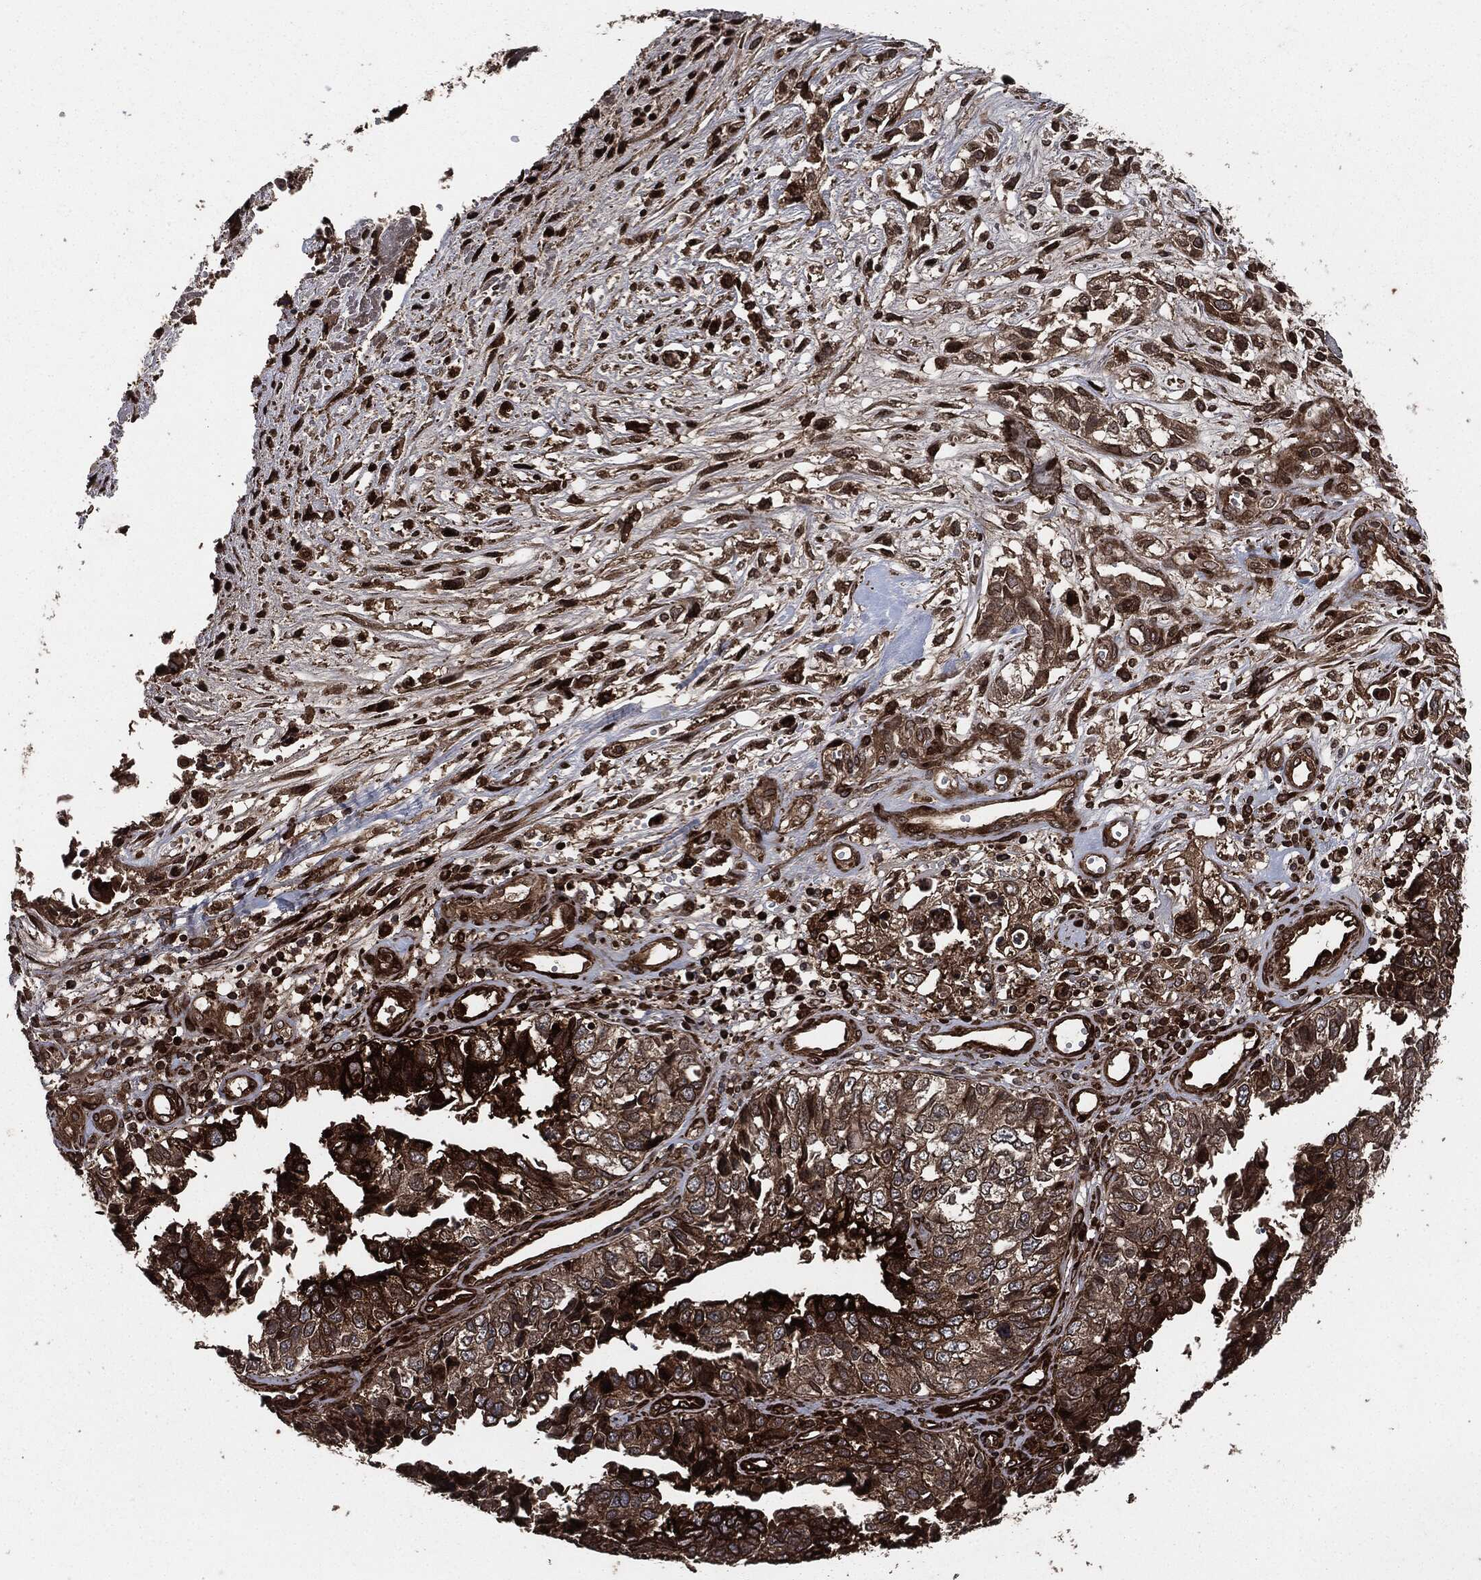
{"staining": {"intensity": "strong", "quantity": "25%-75%", "location": "cytoplasmic/membranous"}, "tissue": "cervical cancer", "cell_type": "Tumor cells", "image_type": "cancer", "snomed": [{"axis": "morphology", "description": "Squamous cell carcinoma, NOS"}, {"axis": "topography", "description": "Cervix"}], "caption": "Tumor cells exhibit high levels of strong cytoplasmic/membranous staining in approximately 25%-75% of cells in cervical cancer (squamous cell carcinoma). (brown staining indicates protein expression, while blue staining denotes nuclei).", "gene": "IFIT1", "patient": {"sex": "female", "age": 63}}